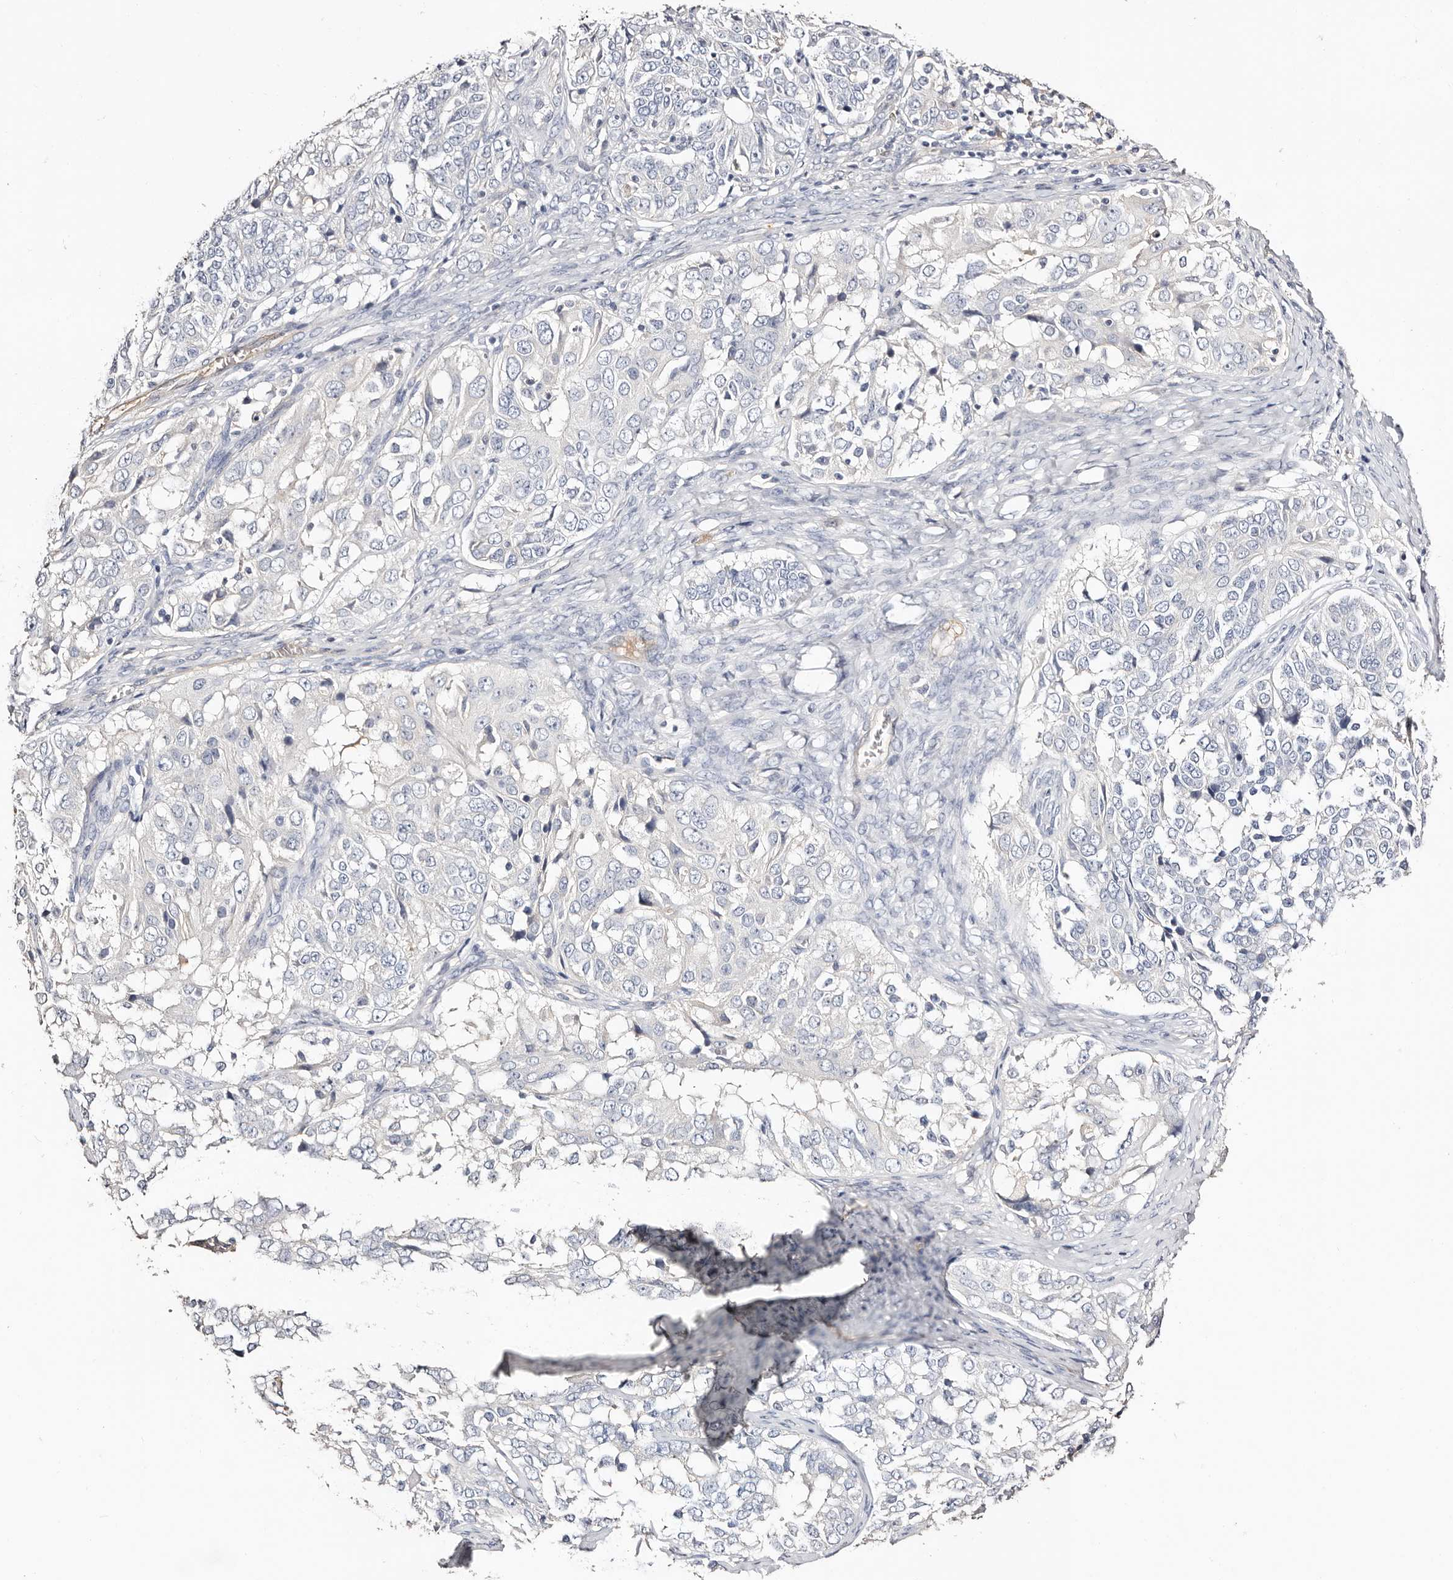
{"staining": {"intensity": "negative", "quantity": "none", "location": "none"}, "tissue": "ovarian cancer", "cell_type": "Tumor cells", "image_type": "cancer", "snomed": [{"axis": "morphology", "description": "Carcinoma, endometroid"}, {"axis": "topography", "description": "Ovary"}], "caption": "An image of human ovarian cancer is negative for staining in tumor cells.", "gene": "TGM2", "patient": {"sex": "female", "age": 51}}